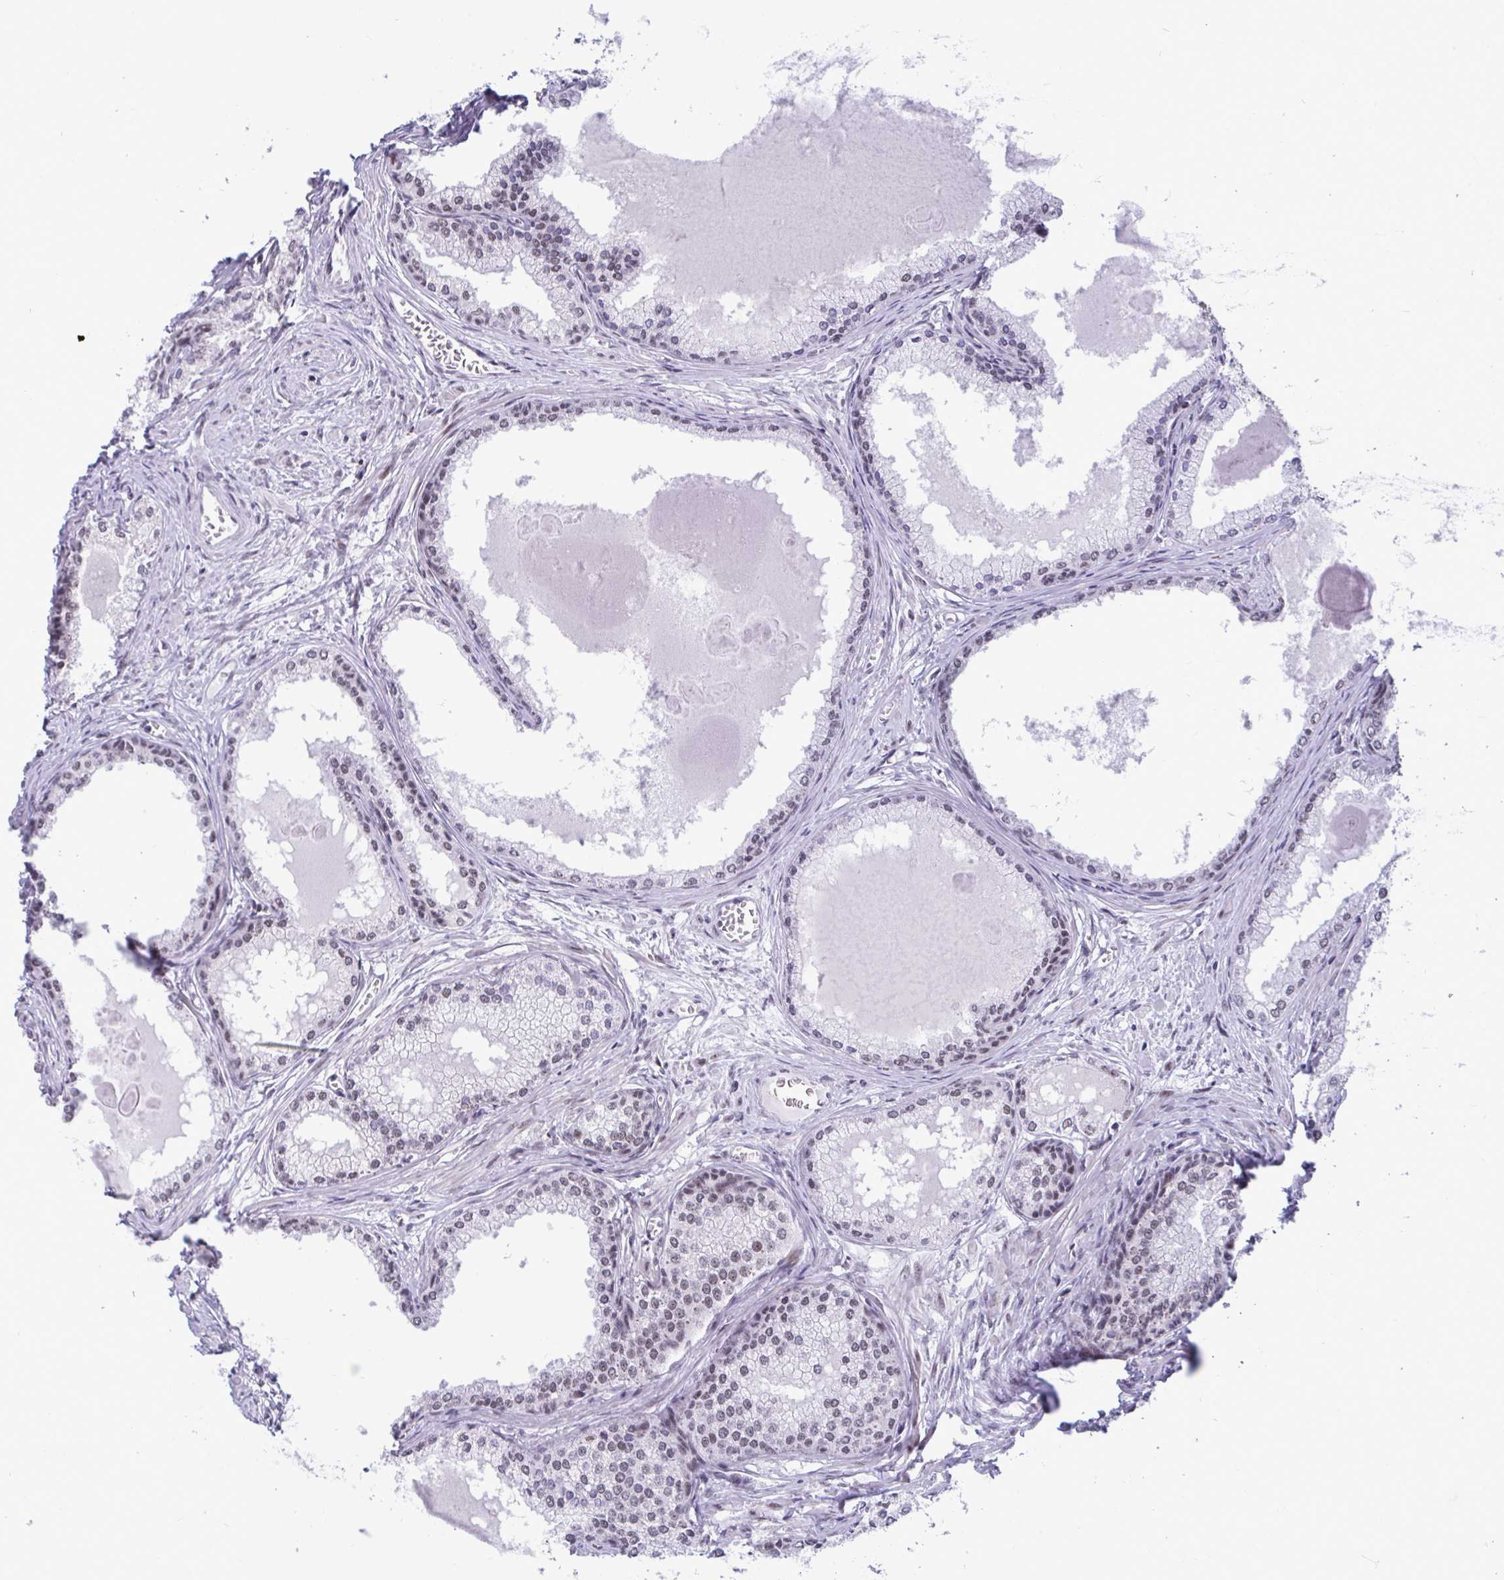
{"staining": {"intensity": "weak", "quantity": "<25%", "location": "nuclear"}, "tissue": "prostate cancer", "cell_type": "Tumor cells", "image_type": "cancer", "snomed": [{"axis": "morphology", "description": "Adenocarcinoma, High grade"}, {"axis": "topography", "description": "Prostate"}], "caption": "DAB immunohistochemical staining of human prostate cancer (high-grade adenocarcinoma) reveals no significant positivity in tumor cells. The staining is performed using DAB (3,3'-diaminobenzidine) brown chromogen with nuclei counter-stained in using hematoxylin.", "gene": "WBP11", "patient": {"sex": "male", "age": 68}}